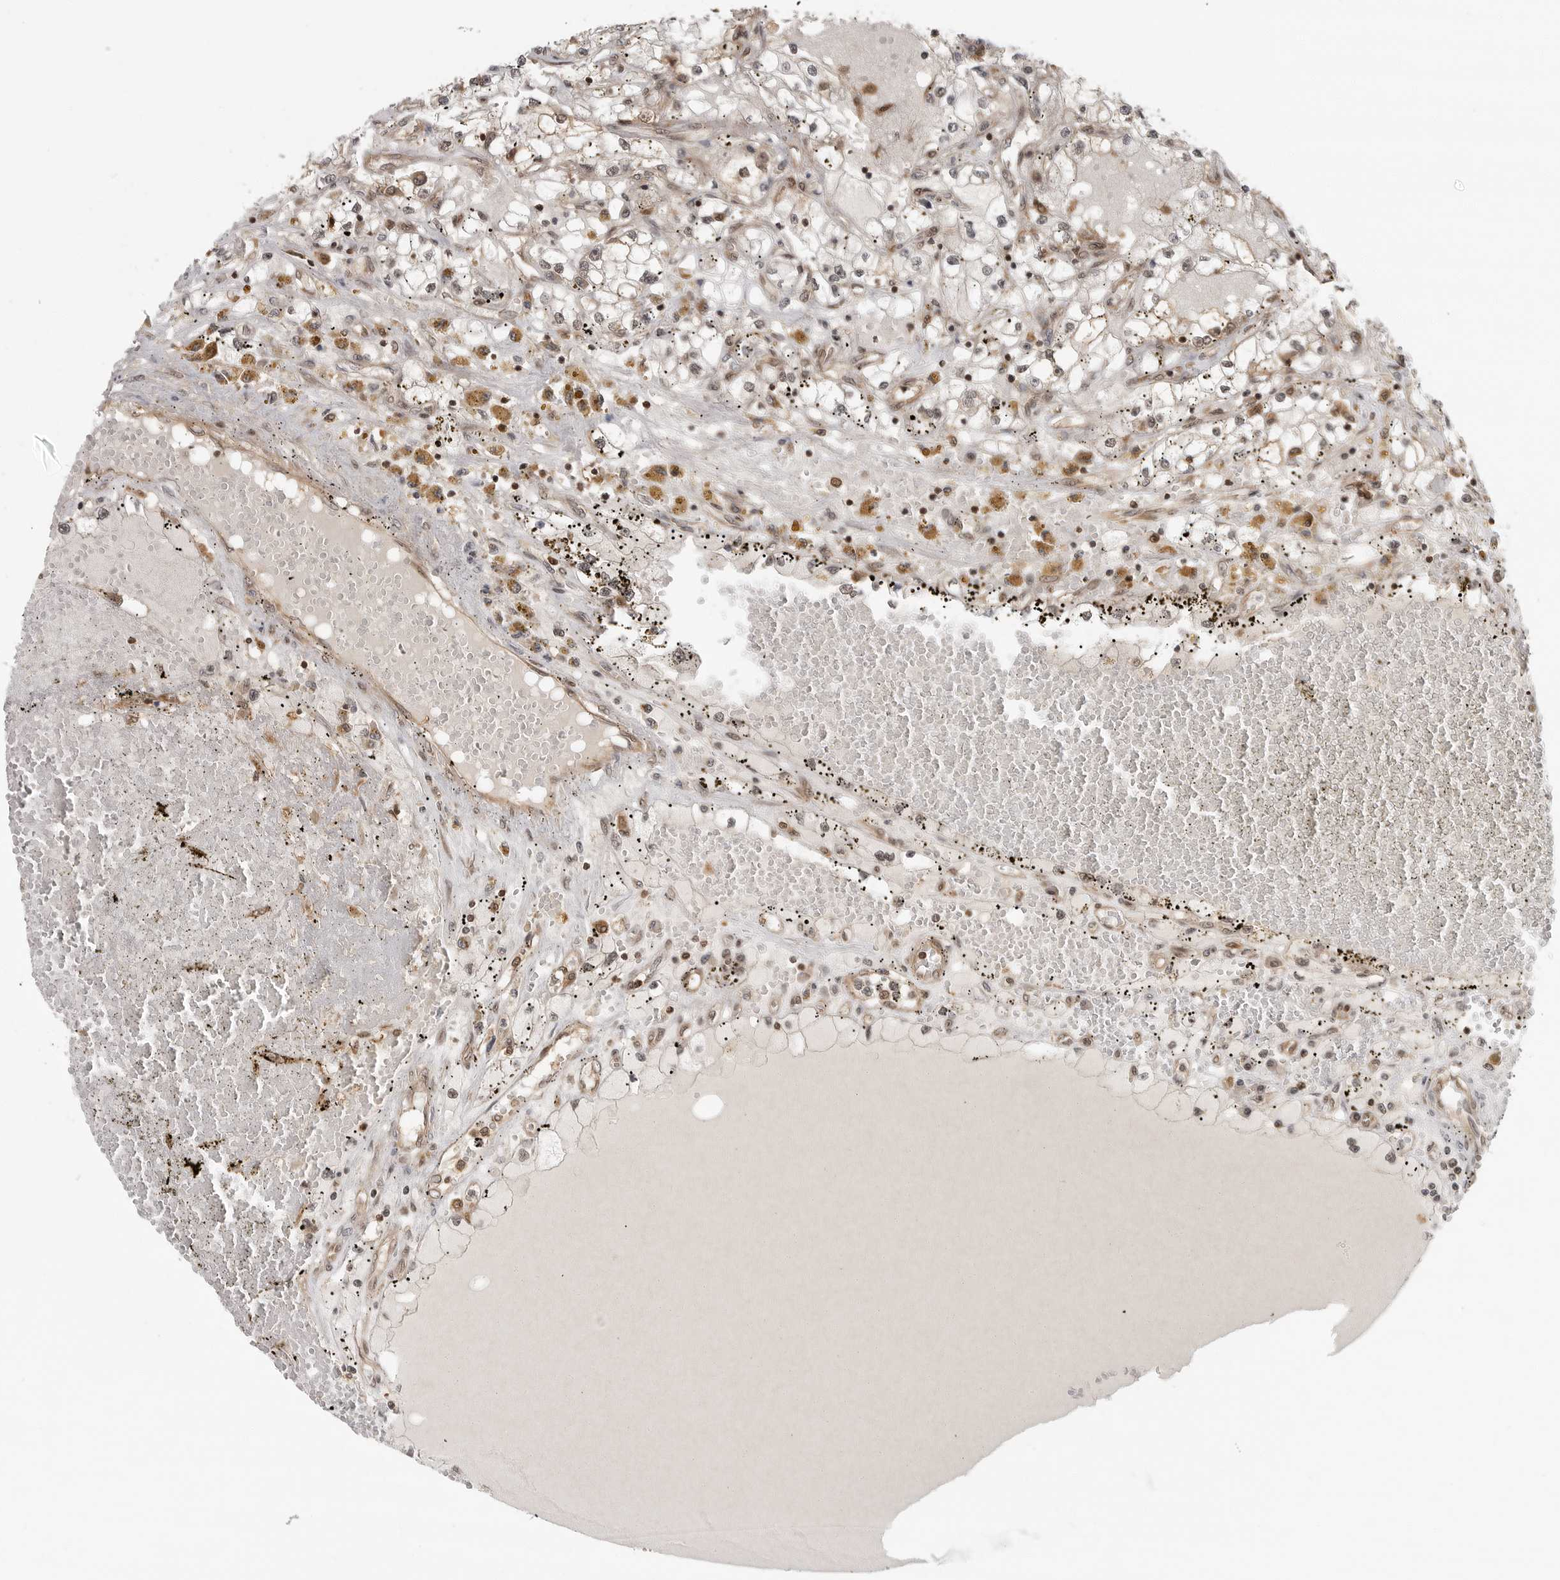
{"staining": {"intensity": "weak", "quantity": "<25%", "location": "cytoplasmic/membranous"}, "tissue": "renal cancer", "cell_type": "Tumor cells", "image_type": "cancer", "snomed": [{"axis": "morphology", "description": "Adenocarcinoma, NOS"}, {"axis": "topography", "description": "Kidney"}], "caption": "A high-resolution photomicrograph shows immunohistochemistry (IHC) staining of renal cancer (adenocarcinoma), which demonstrates no significant positivity in tumor cells.", "gene": "SZRD1", "patient": {"sex": "male", "age": 56}}